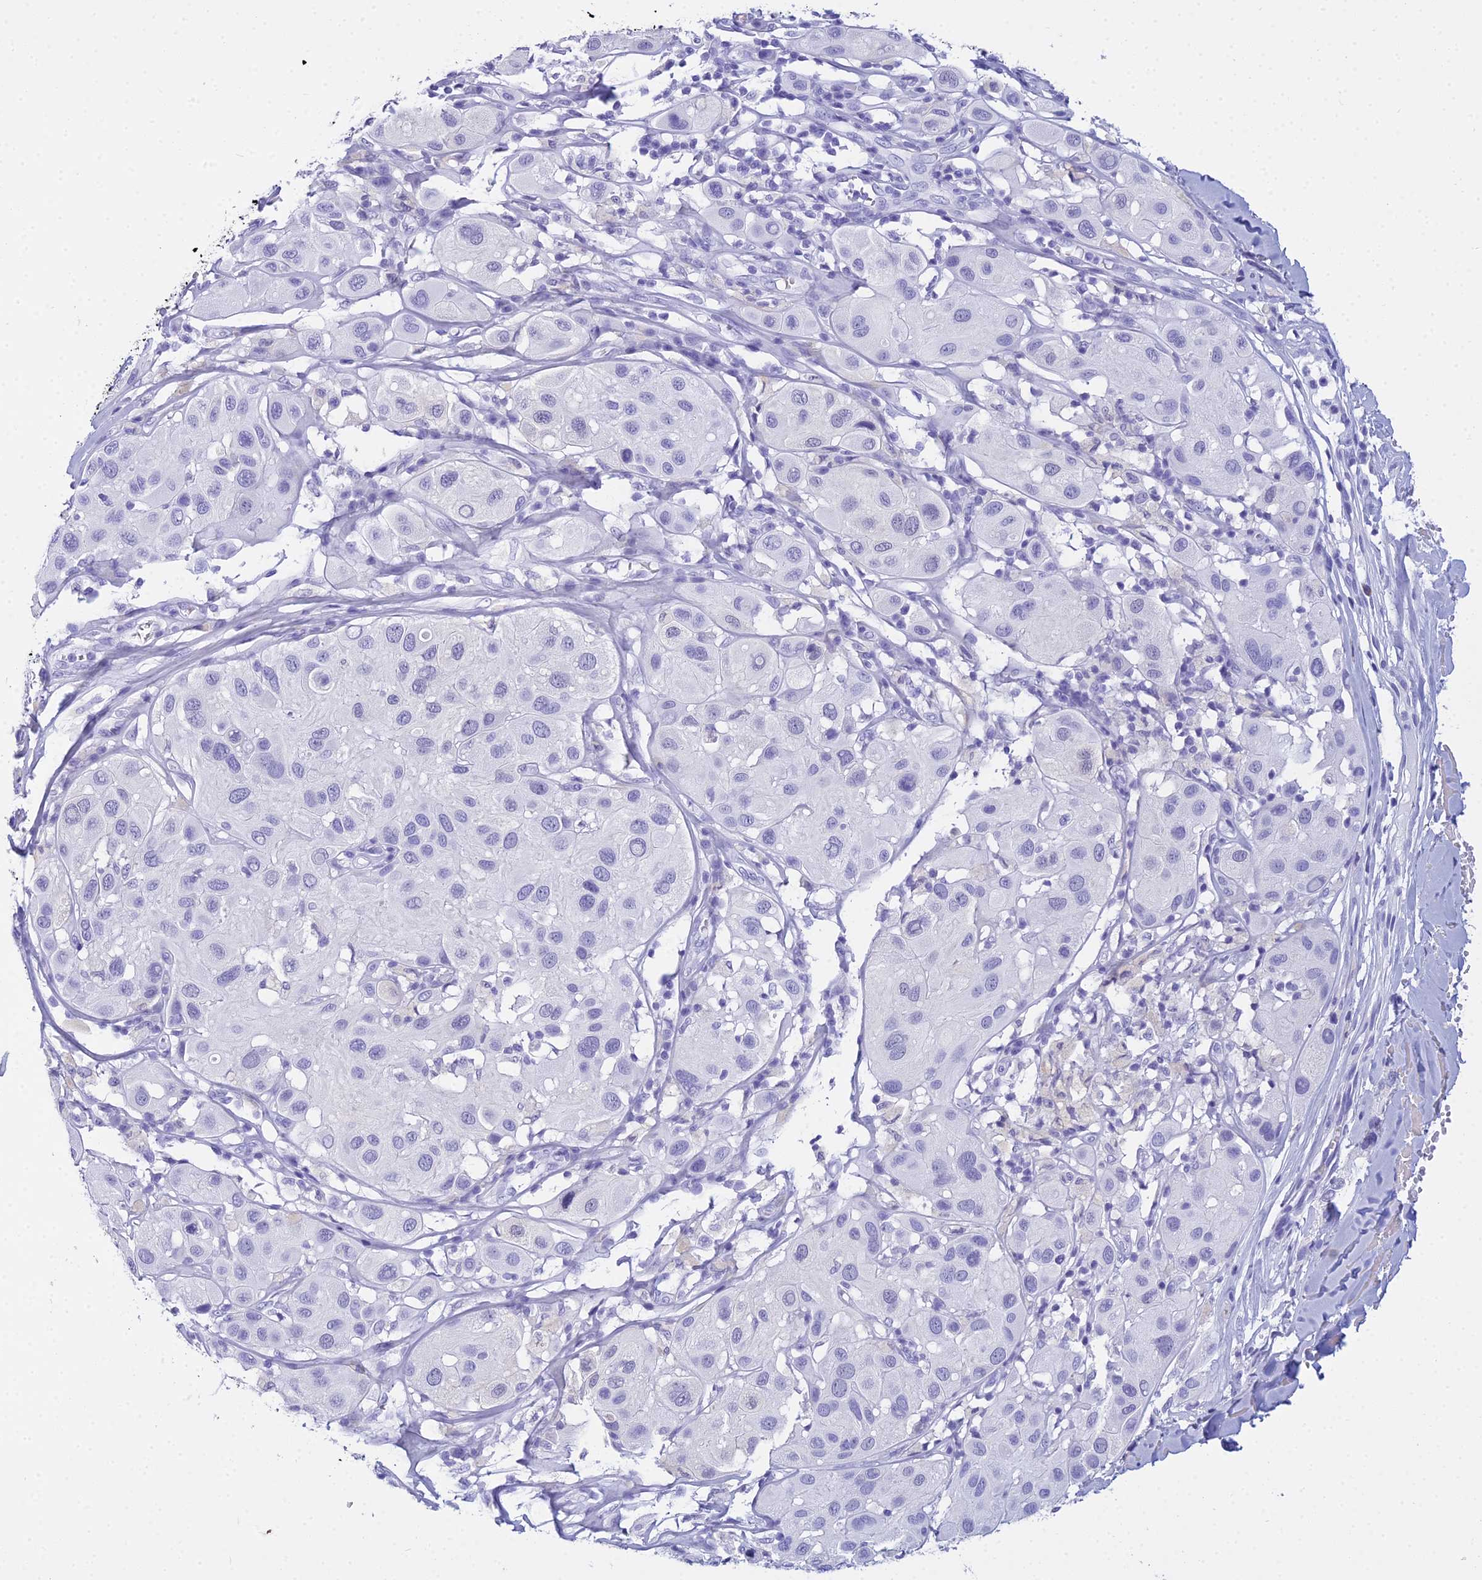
{"staining": {"intensity": "negative", "quantity": "none", "location": "none"}, "tissue": "melanoma", "cell_type": "Tumor cells", "image_type": "cancer", "snomed": [{"axis": "morphology", "description": "Malignant melanoma, Metastatic site"}, {"axis": "topography", "description": "Skin"}], "caption": "IHC of melanoma reveals no staining in tumor cells.", "gene": "ZNF442", "patient": {"sex": "male", "age": 41}}